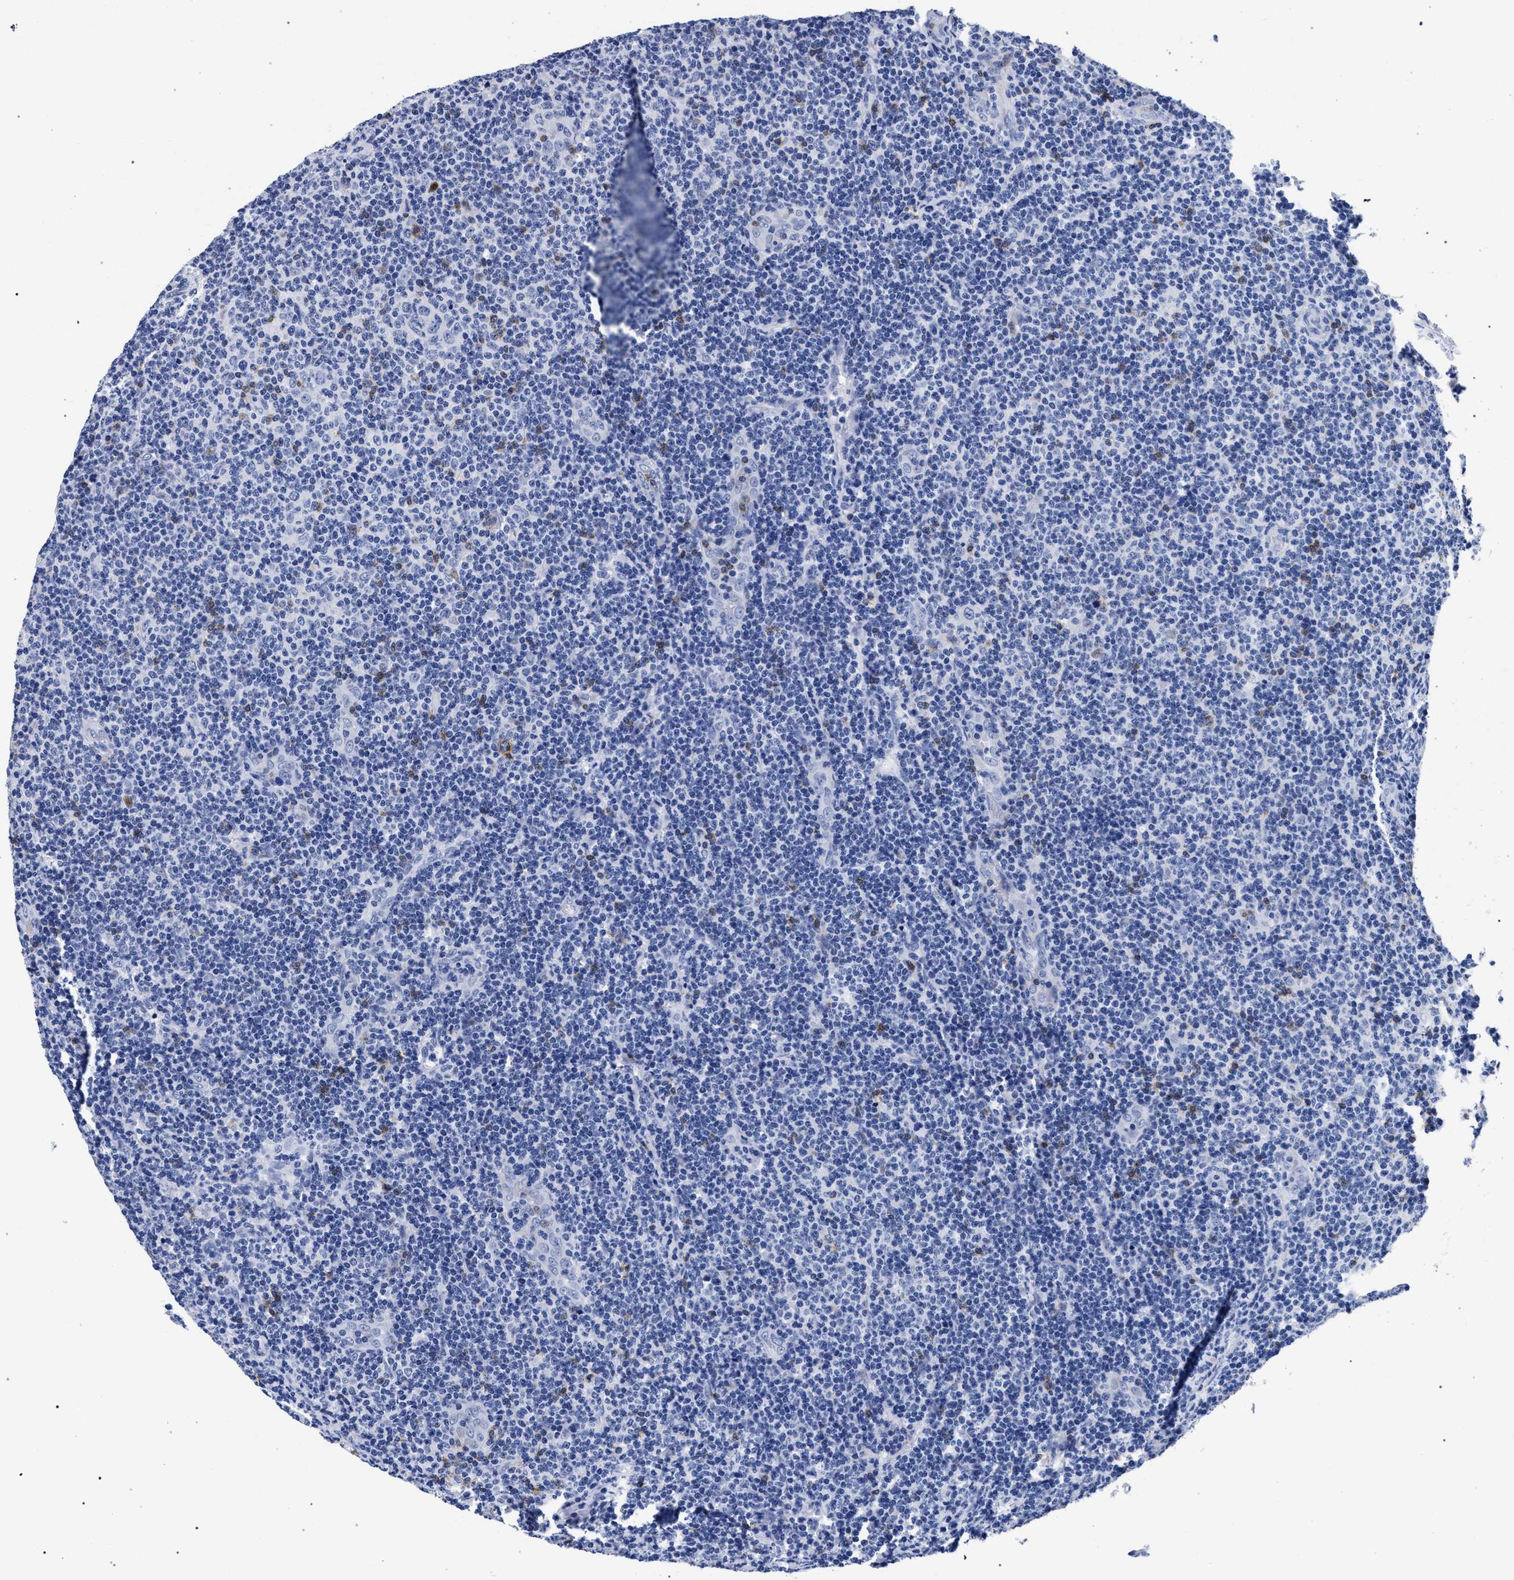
{"staining": {"intensity": "negative", "quantity": "none", "location": "none"}, "tissue": "lymphoma", "cell_type": "Tumor cells", "image_type": "cancer", "snomed": [{"axis": "morphology", "description": "Malignant lymphoma, non-Hodgkin's type, Low grade"}, {"axis": "topography", "description": "Lymph node"}], "caption": "Malignant lymphoma, non-Hodgkin's type (low-grade) stained for a protein using immunohistochemistry (IHC) shows no positivity tumor cells.", "gene": "KLRK1", "patient": {"sex": "male", "age": 83}}